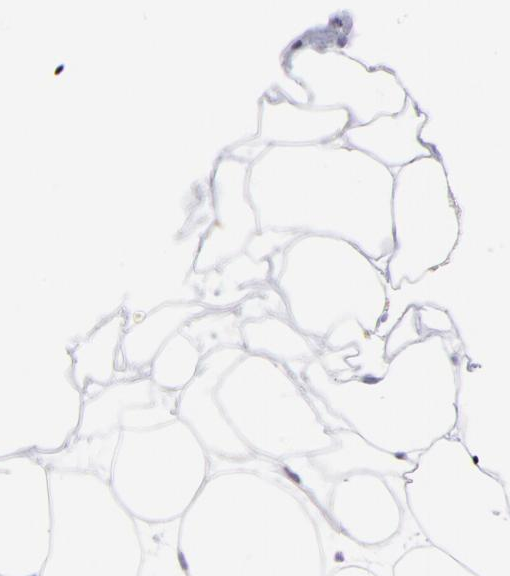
{"staining": {"intensity": "weak", "quantity": "25%-75%", "location": "cytoplasmic/membranous"}, "tissue": "adipose tissue", "cell_type": "Adipocytes", "image_type": "normal", "snomed": [{"axis": "morphology", "description": "Normal tissue, NOS"}, {"axis": "topography", "description": "Breast"}], "caption": "Adipose tissue stained with immunohistochemistry (IHC) shows weak cytoplasmic/membranous expression in about 25%-75% of adipocytes.", "gene": "MAP2K2", "patient": {"sex": "female", "age": 22}}